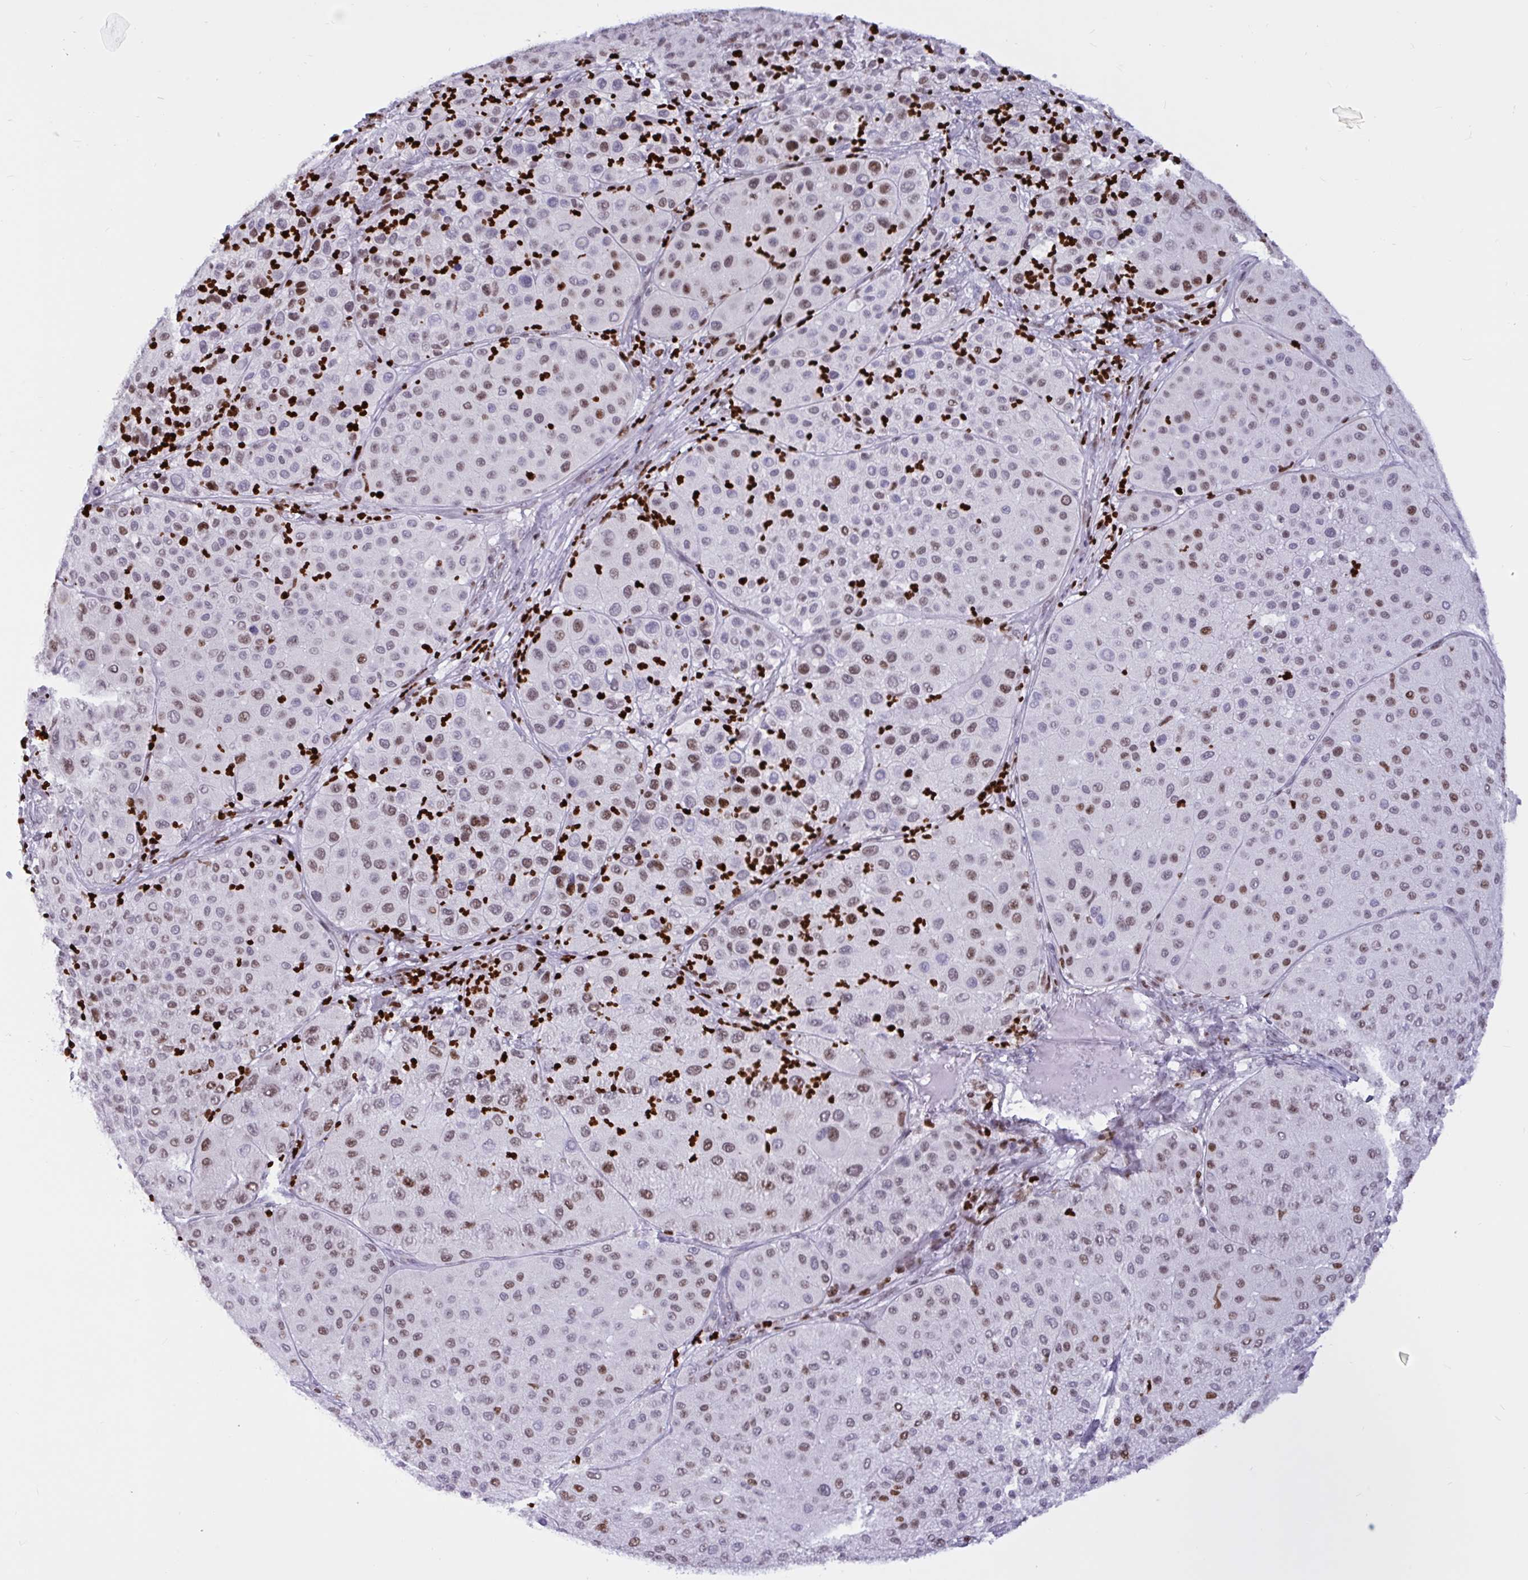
{"staining": {"intensity": "moderate", "quantity": "<25%", "location": "nuclear"}, "tissue": "melanoma", "cell_type": "Tumor cells", "image_type": "cancer", "snomed": [{"axis": "morphology", "description": "Malignant melanoma, Metastatic site"}, {"axis": "topography", "description": "Smooth muscle"}], "caption": "Melanoma stained with DAB immunohistochemistry exhibits low levels of moderate nuclear expression in about <25% of tumor cells. (DAB (3,3'-diaminobenzidine) IHC with brightfield microscopy, high magnification).", "gene": "HMGB2", "patient": {"sex": "male", "age": 41}}